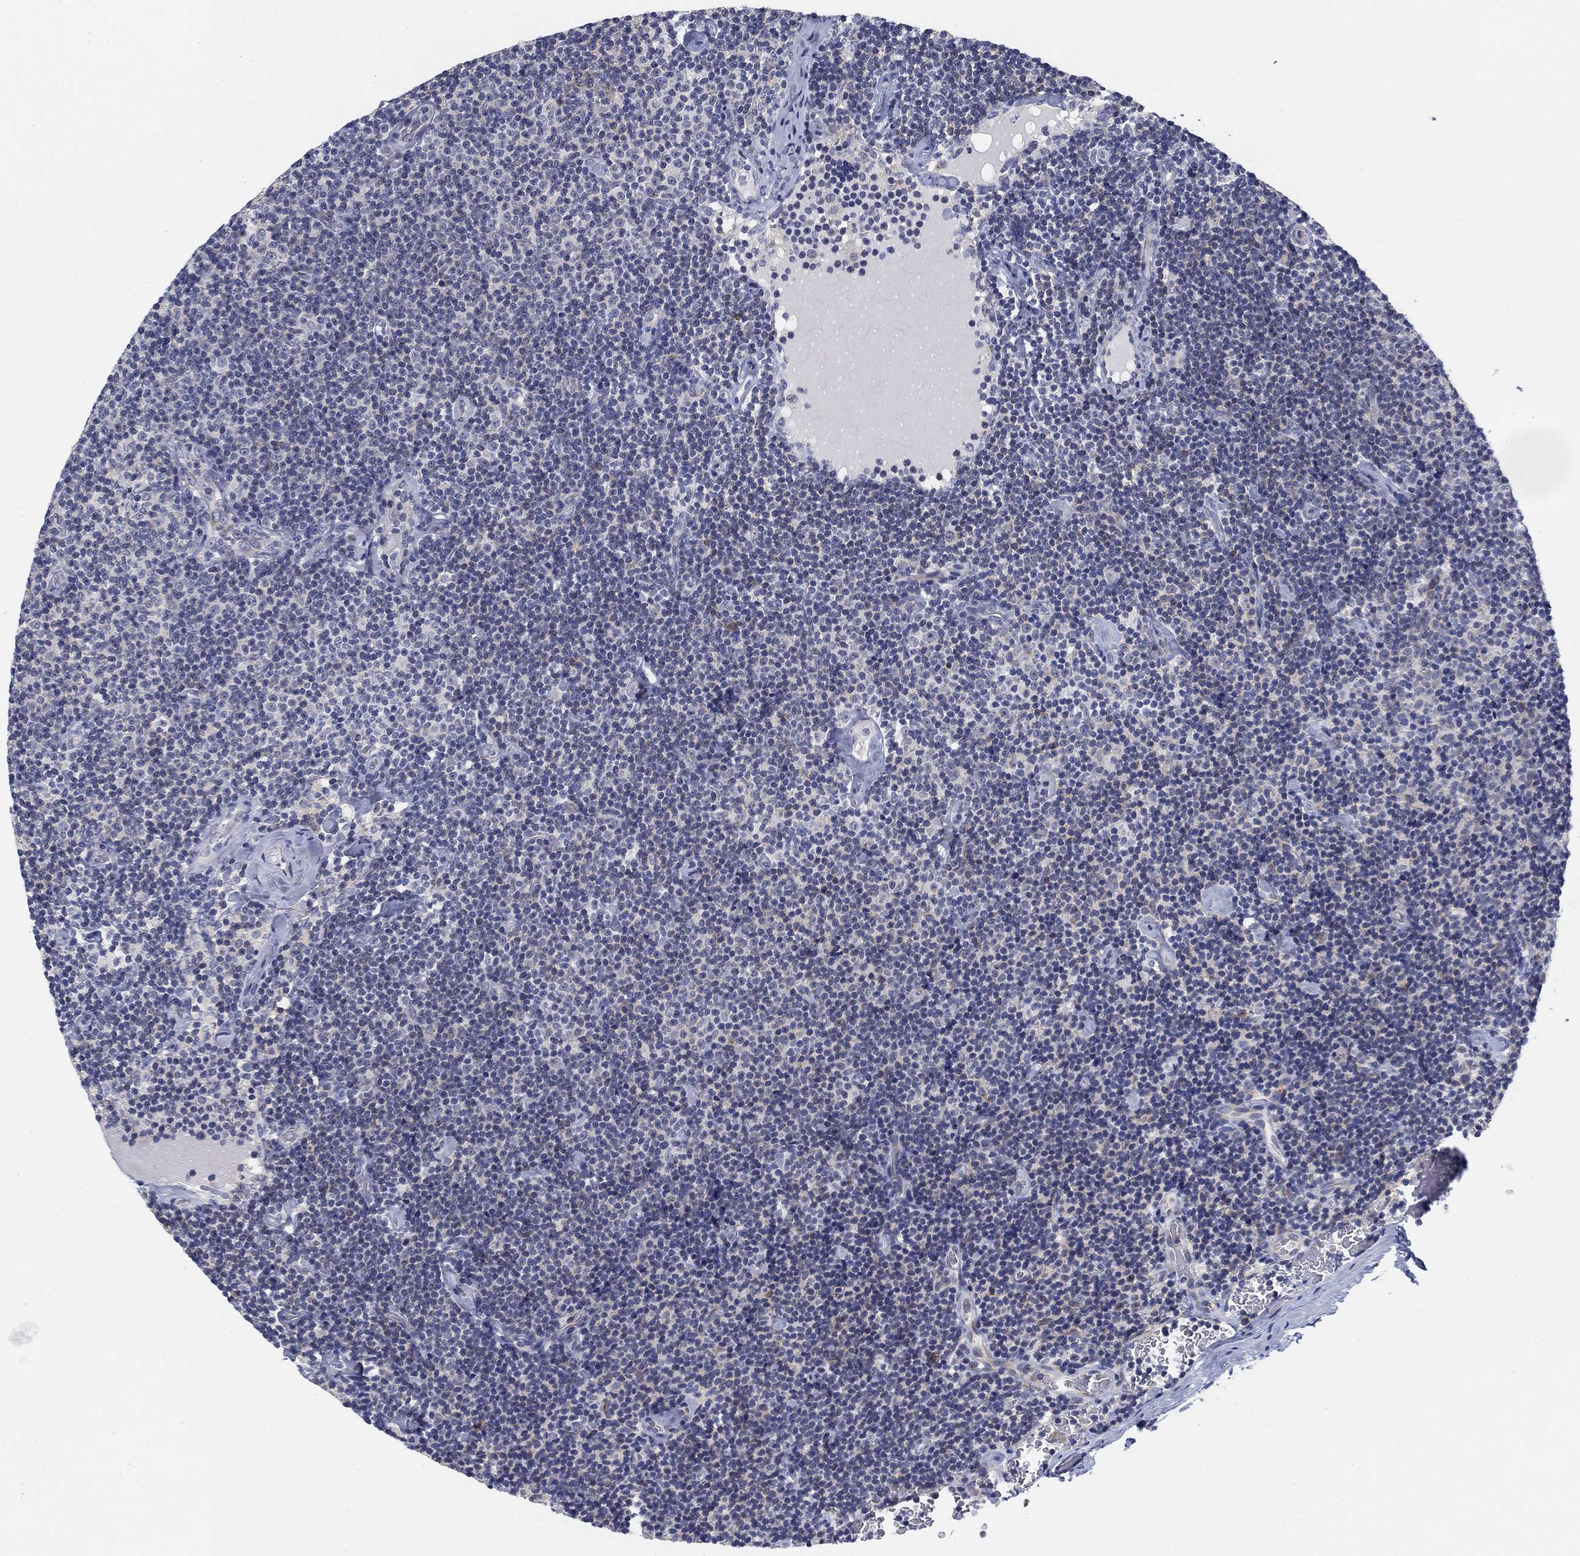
{"staining": {"intensity": "negative", "quantity": "none", "location": "none"}, "tissue": "lymphoma", "cell_type": "Tumor cells", "image_type": "cancer", "snomed": [{"axis": "morphology", "description": "Malignant lymphoma, non-Hodgkin's type, Low grade"}, {"axis": "topography", "description": "Lymph node"}], "caption": "Tumor cells are negative for protein expression in human lymphoma.", "gene": "SLC2A5", "patient": {"sex": "male", "age": 81}}